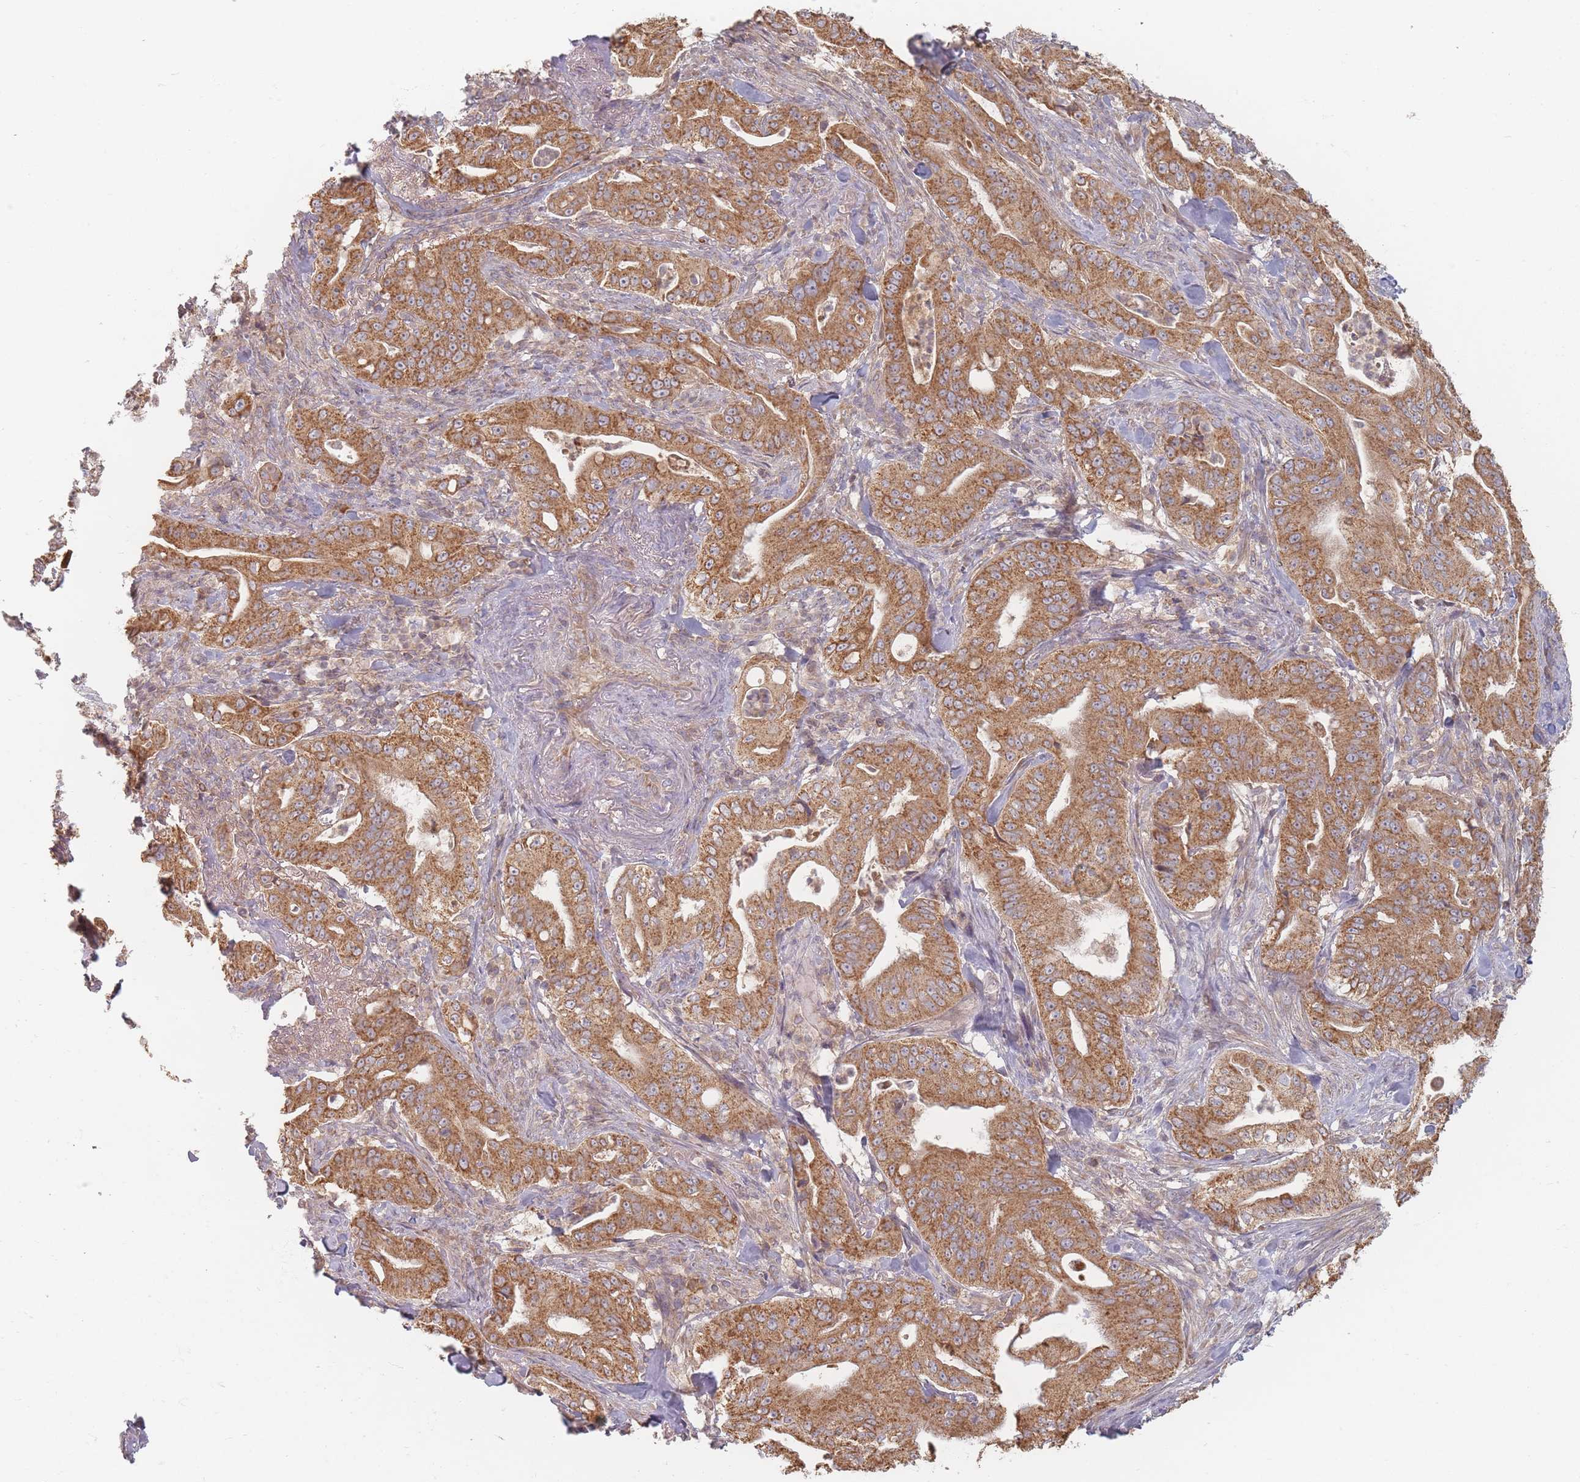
{"staining": {"intensity": "moderate", "quantity": ">75%", "location": "cytoplasmic/membranous"}, "tissue": "pancreatic cancer", "cell_type": "Tumor cells", "image_type": "cancer", "snomed": [{"axis": "morphology", "description": "Adenocarcinoma, NOS"}, {"axis": "topography", "description": "Pancreas"}], "caption": "There is medium levels of moderate cytoplasmic/membranous positivity in tumor cells of pancreatic cancer, as demonstrated by immunohistochemical staining (brown color).", "gene": "SLC35F3", "patient": {"sex": "male", "age": 71}}